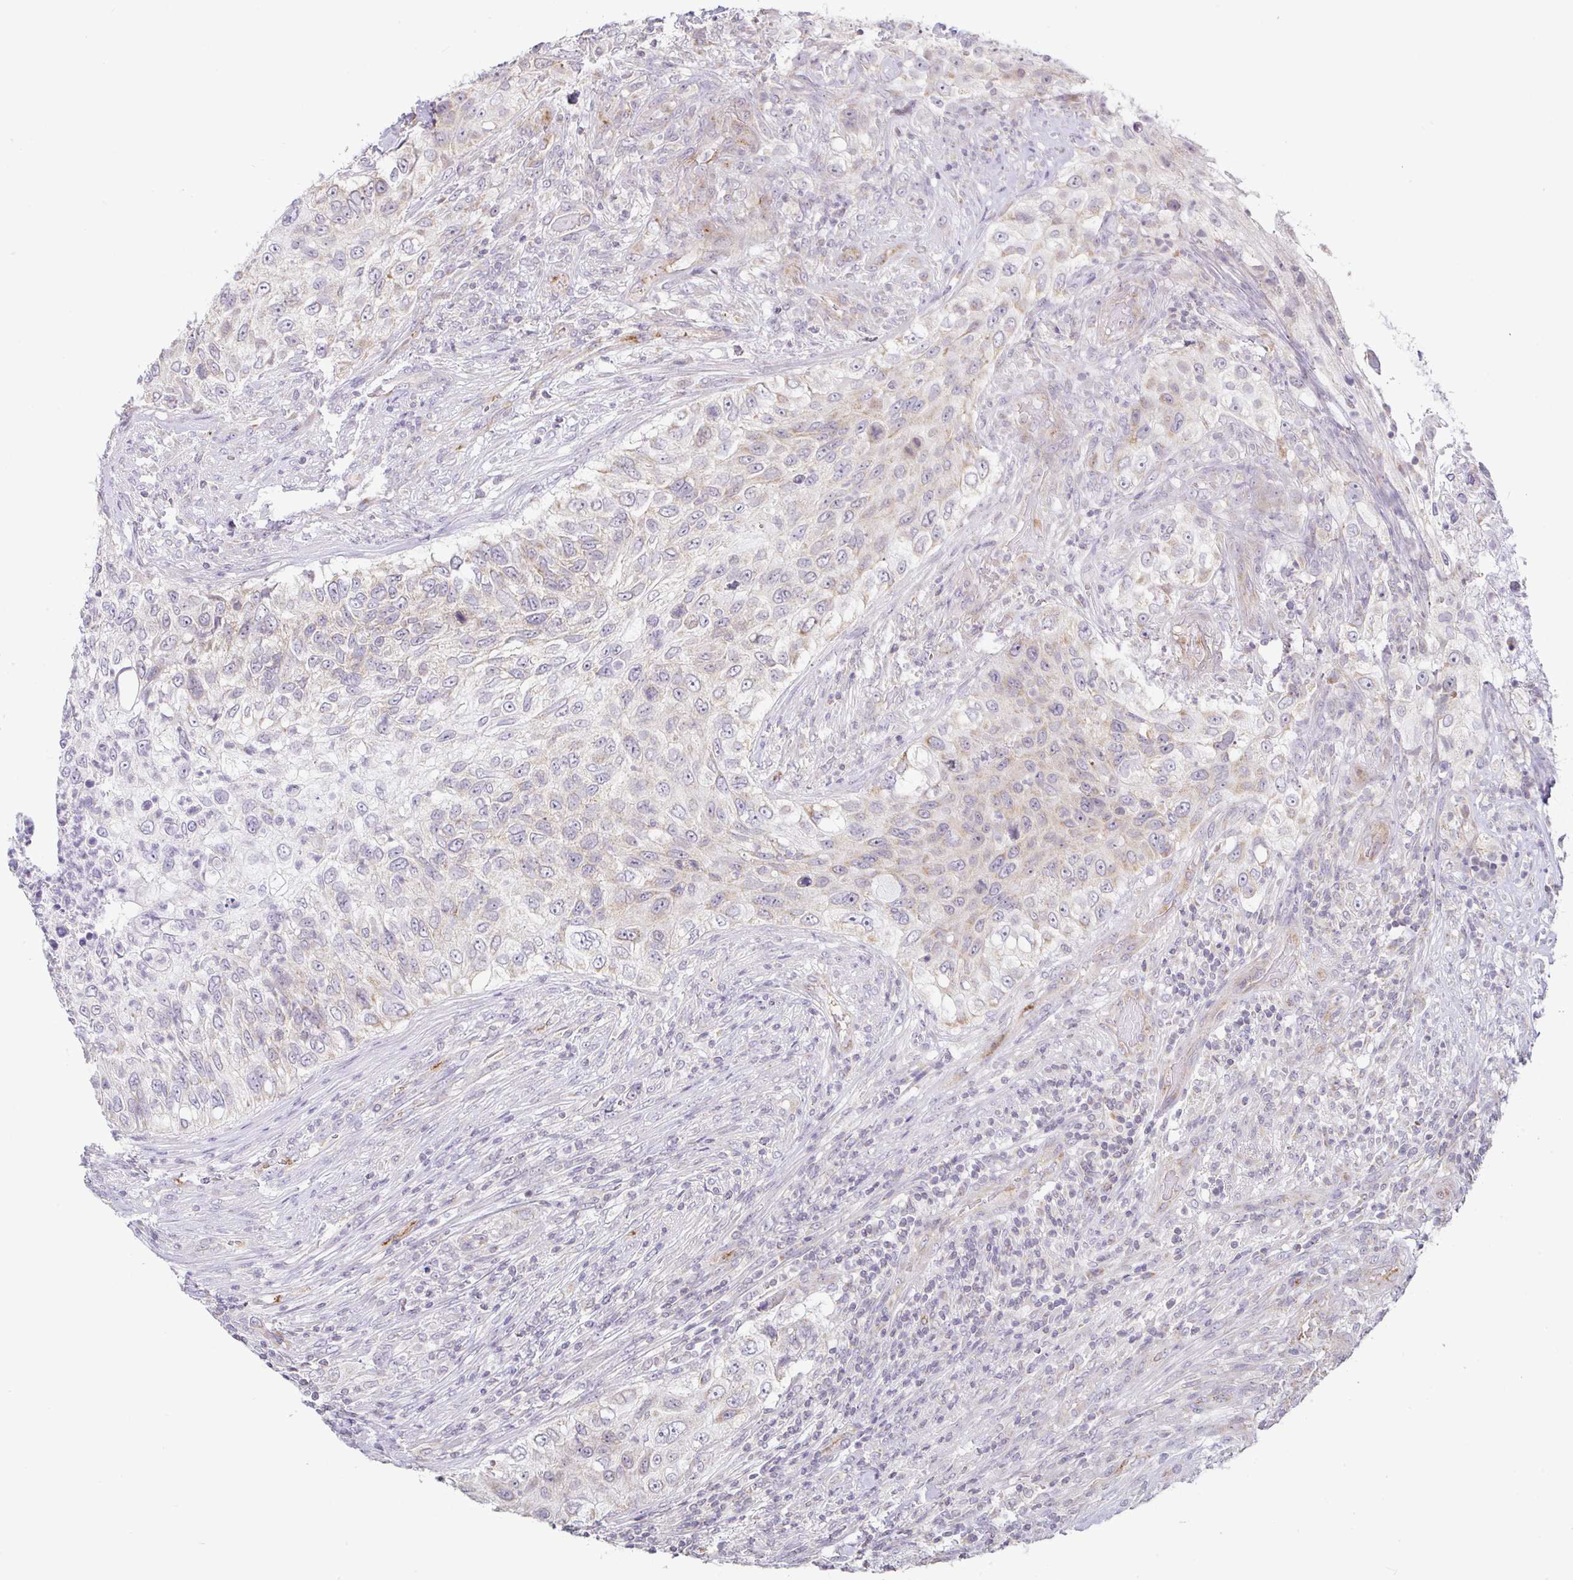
{"staining": {"intensity": "negative", "quantity": "none", "location": "none"}, "tissue": "urothelial cancer", "cell_type": "Tumor cells", "image_type": "cancer", "snomed": [{"axis": "morphology", "description": "Urothelial carcinoma, High grade"}, {"axis": "topography", "description": "Urinary bladder"}], "caption": "IHC image of urothelial cancer stained for a protein (brown), which demonstrates no positivity in tumor cells.", "gene": "PLCD4", "patient": {"sex": "female", "age": 60}}